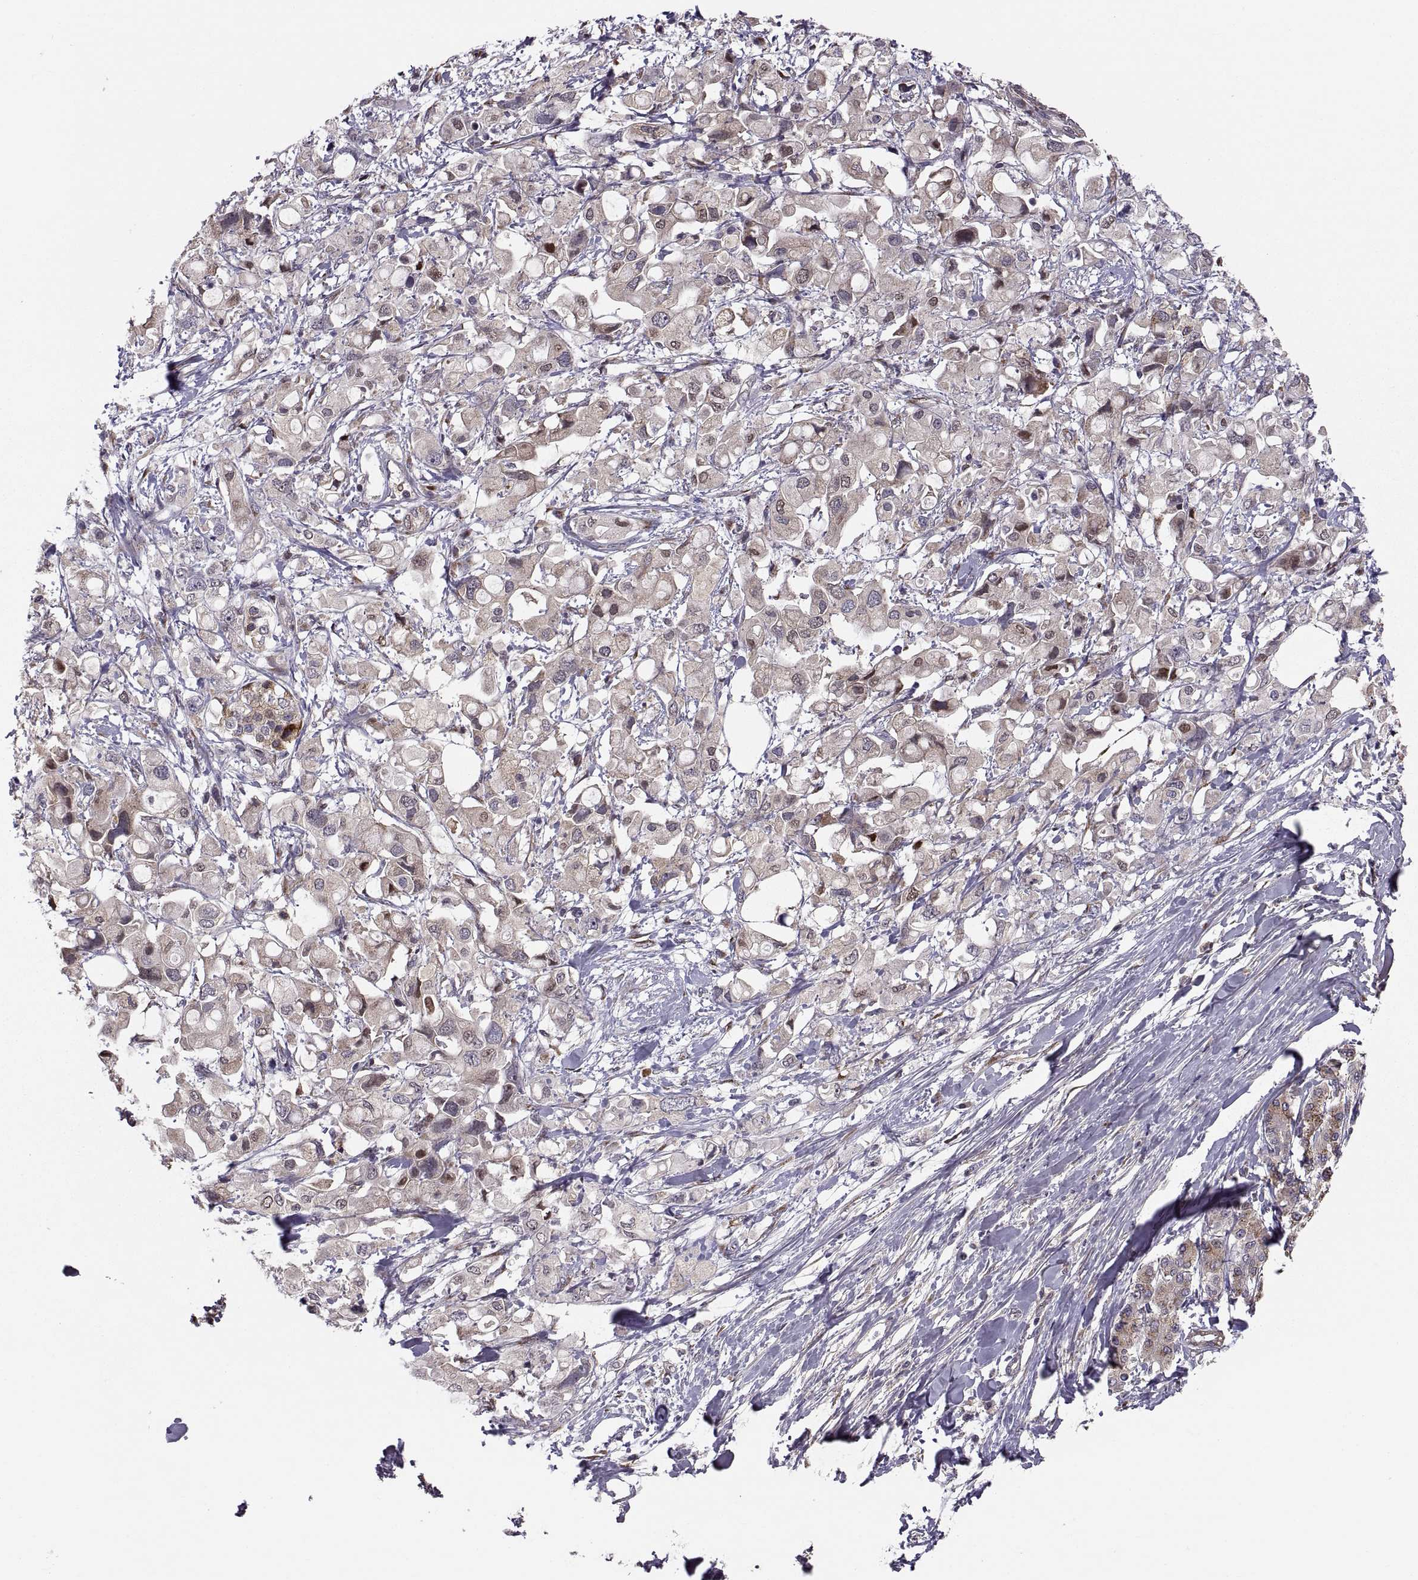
{"staining": {"intensity": "weak", "quantity": ">75%", "location": "cytoplasmic/membranous"}, "tissue": "pancreatic cancer", "cell_type": "Tumor cells", "image_type": "cancer", "snomed": [{"axis": "morphology", "description": "Adenocarcinoma, NOS"}, {"axis": "topography", "description": "Pancreas"}], "caption": "Human adenocarcinoma (pancreatic) stained for a protein (brown) exhibits weak cytoplasmic/membranous positive positivity in about >75% of tumor cells.", "gene": "TESC", "patient": {"sex": "female", "age": 56}}